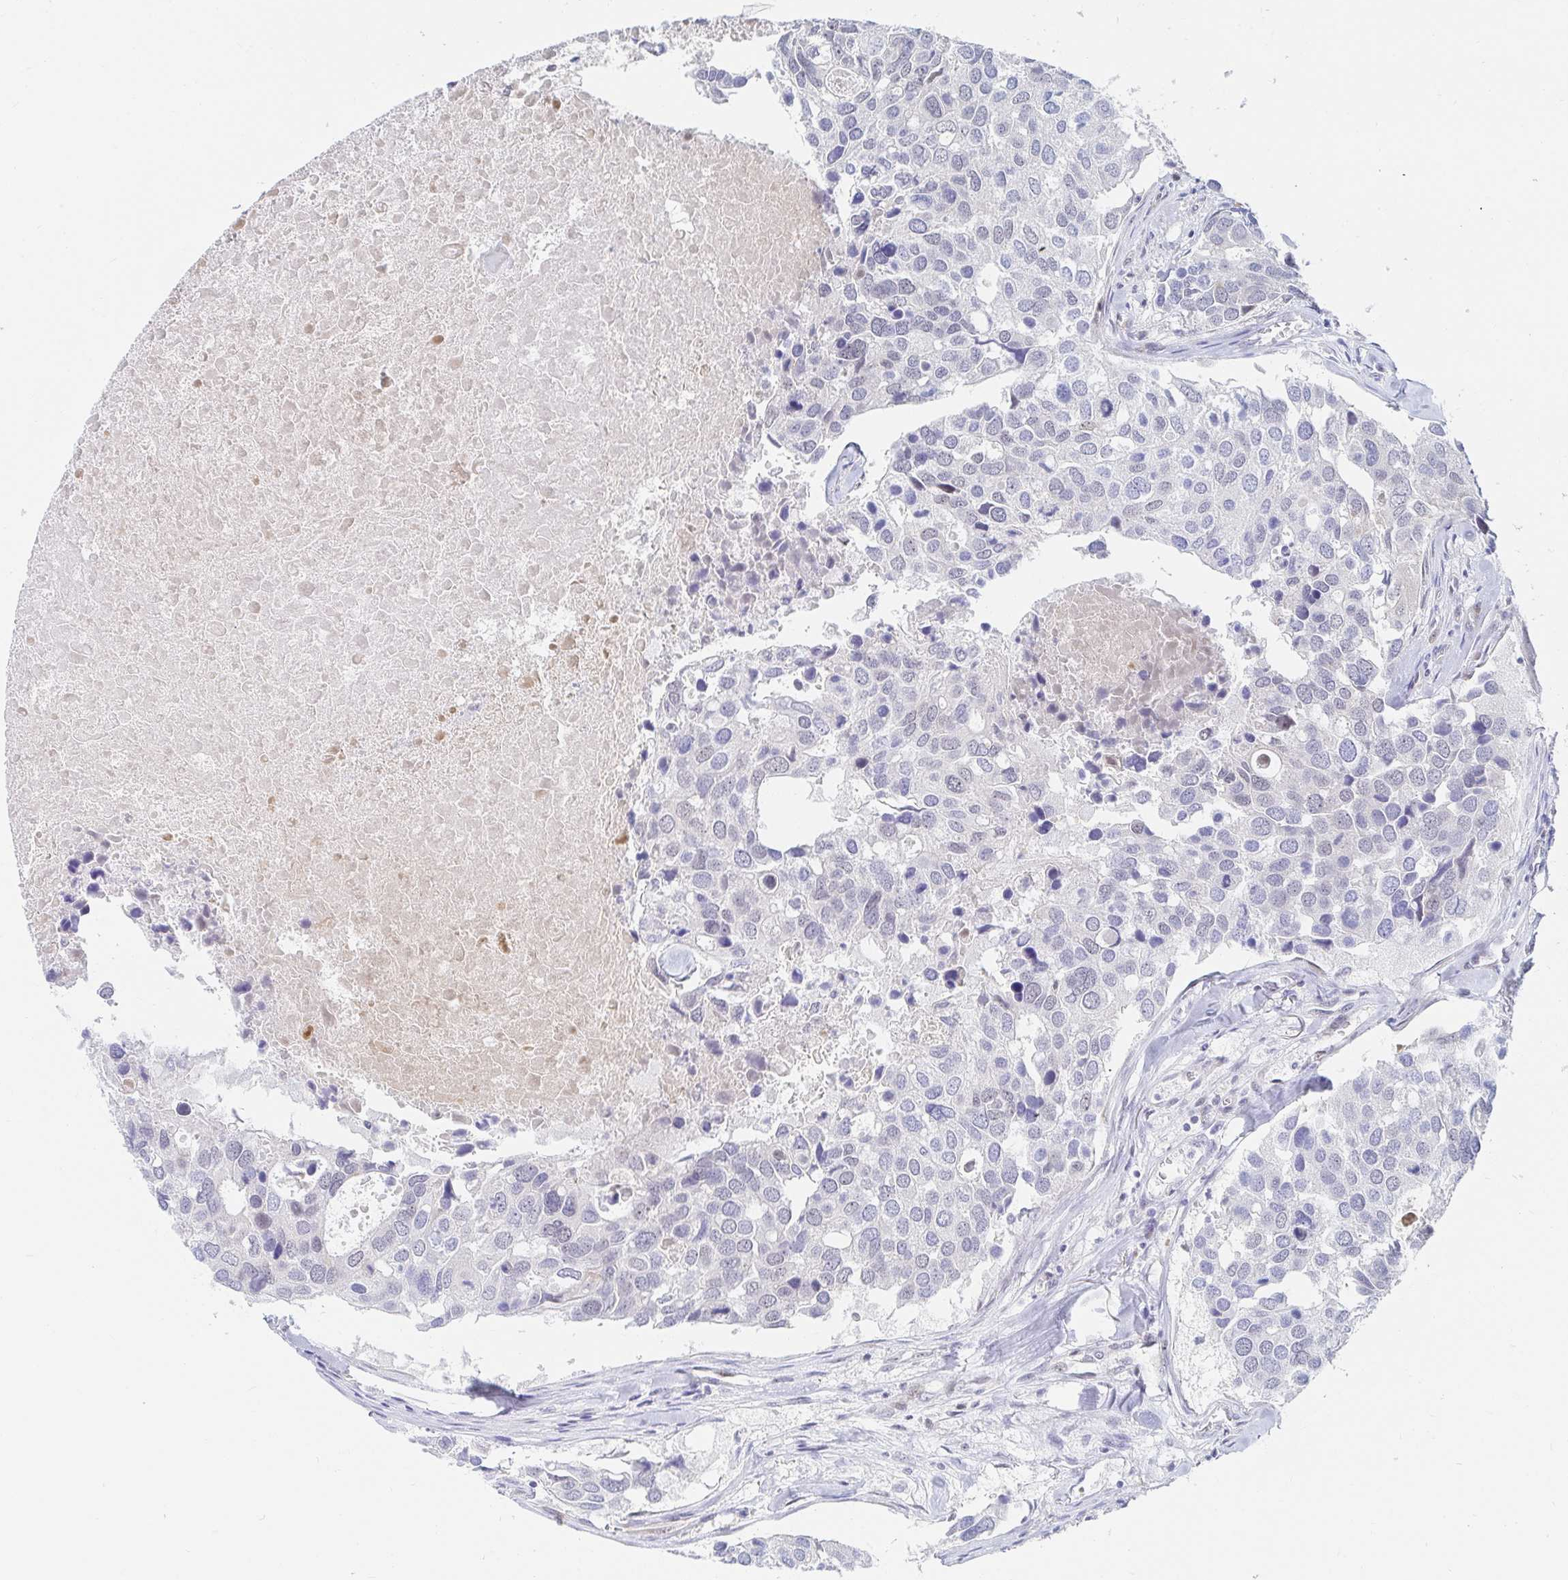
{"staining": {"intensity": "negative", "quantity": "none", "location": "none"}, "tissue": "breast cancer", "cell_type": "Tumor cells", "image_type": "cancer", "snomed": [{"axis": "morphology", "description": "Duct carcinoma"}, {"axis": "topography", "description": "Breast"}], "caption": "IHC photomicrograph of human breast cancer stained for a protein (brown), which reveals no positivity in tumor cells.", "gene": "COL28A1", "patient": {"sex": "female", "age": 83}}